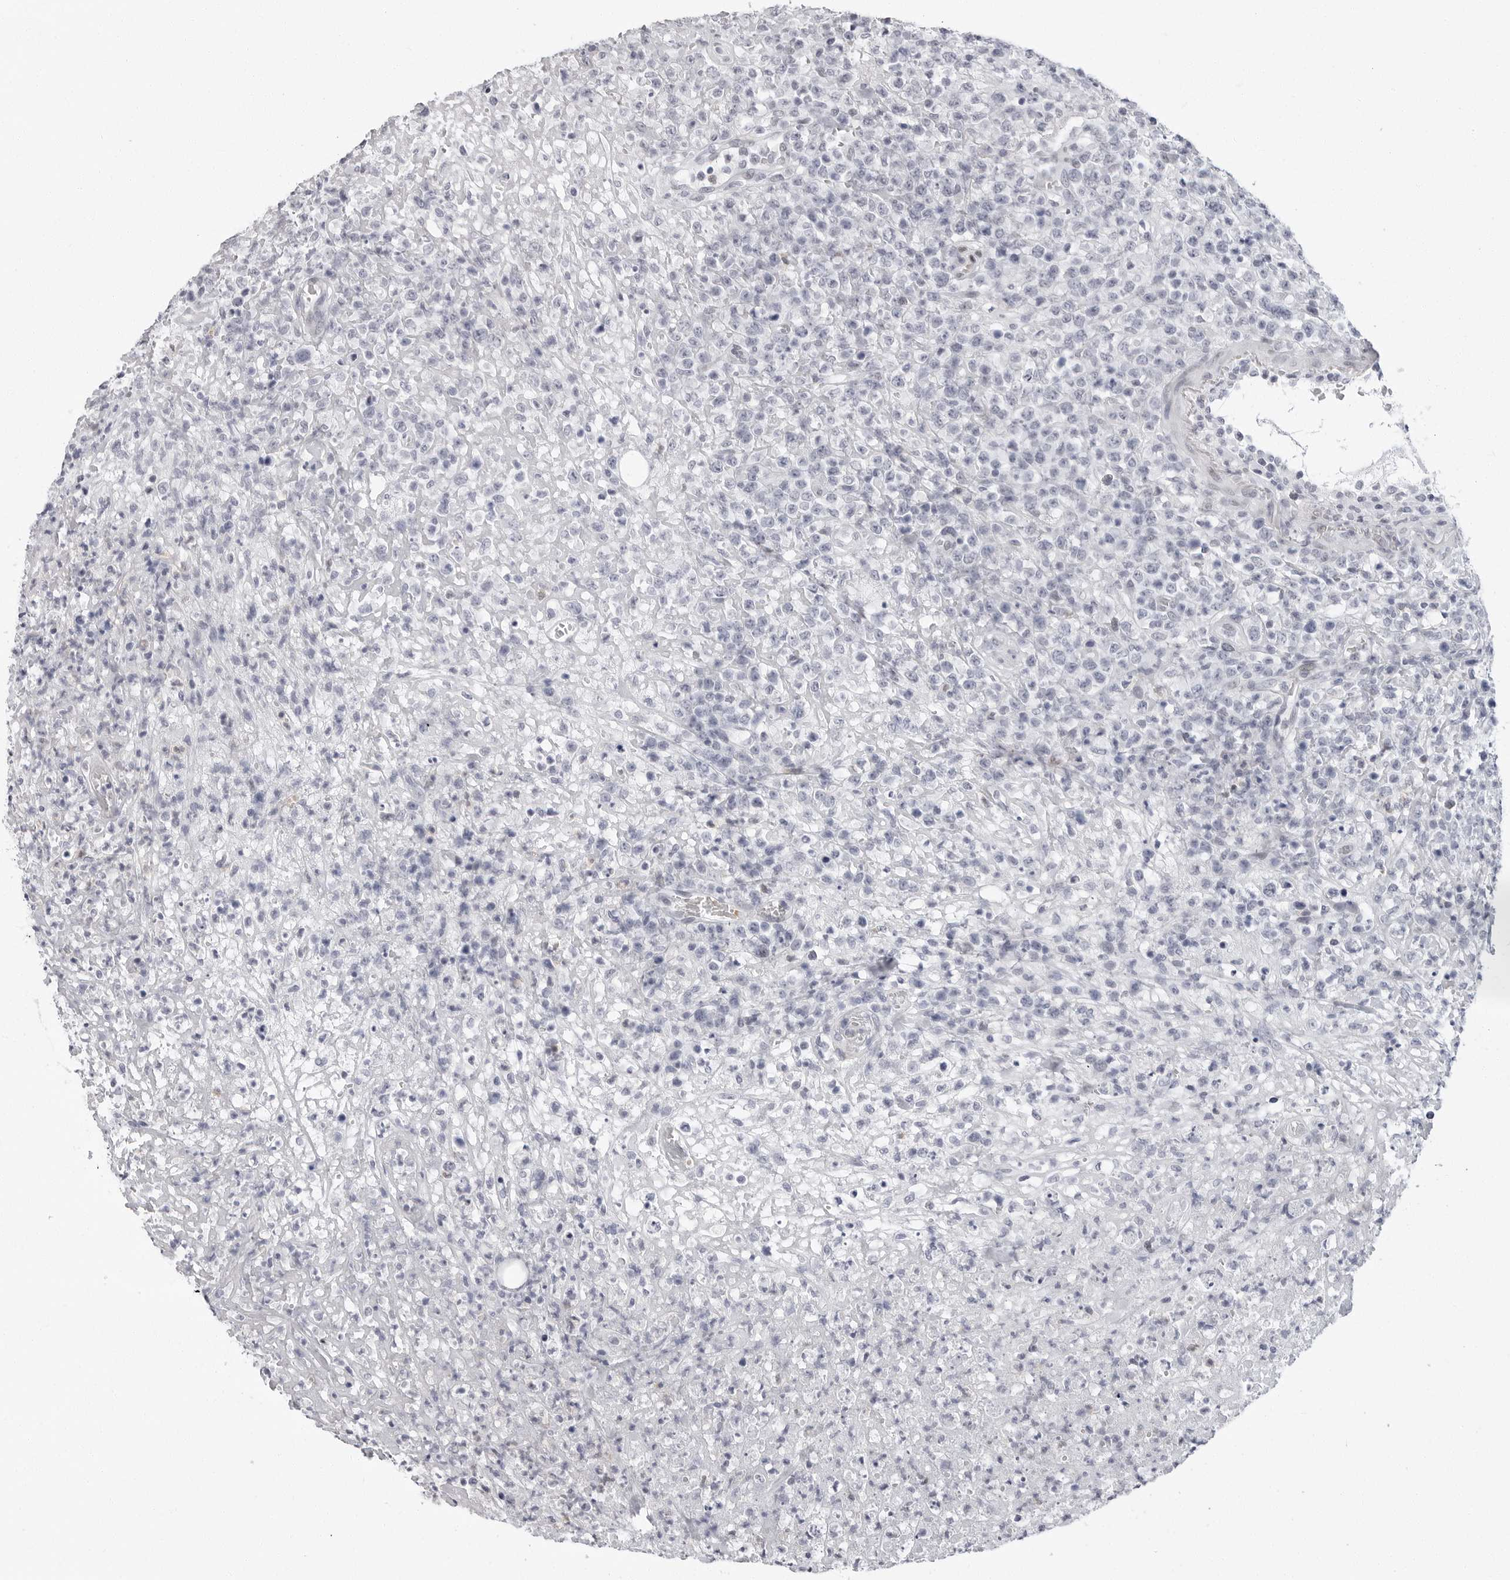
{"staining": {"intensity": "negative", "quantity": "none", "location": "none"}, "tissue": "lymphoma", "cell_type": "Tumor cells", "image_type": "cancer", "snomed": [{"axis": "morphology", "description": "Malignant lymphoma, non-Hodgkin's type, High grade"}, {"axis": "topography", "description": "Colon"}], "caption": "This micrograph is of high-grade malignant lymphoma, non-Hodgkin's type stained with IHC to label a protein in brown with the nuclei are counter-stained blue. There is no expression in tumor cells.", "gene": "VEZF1", "patient": {"sex": "female", "age": 53}}